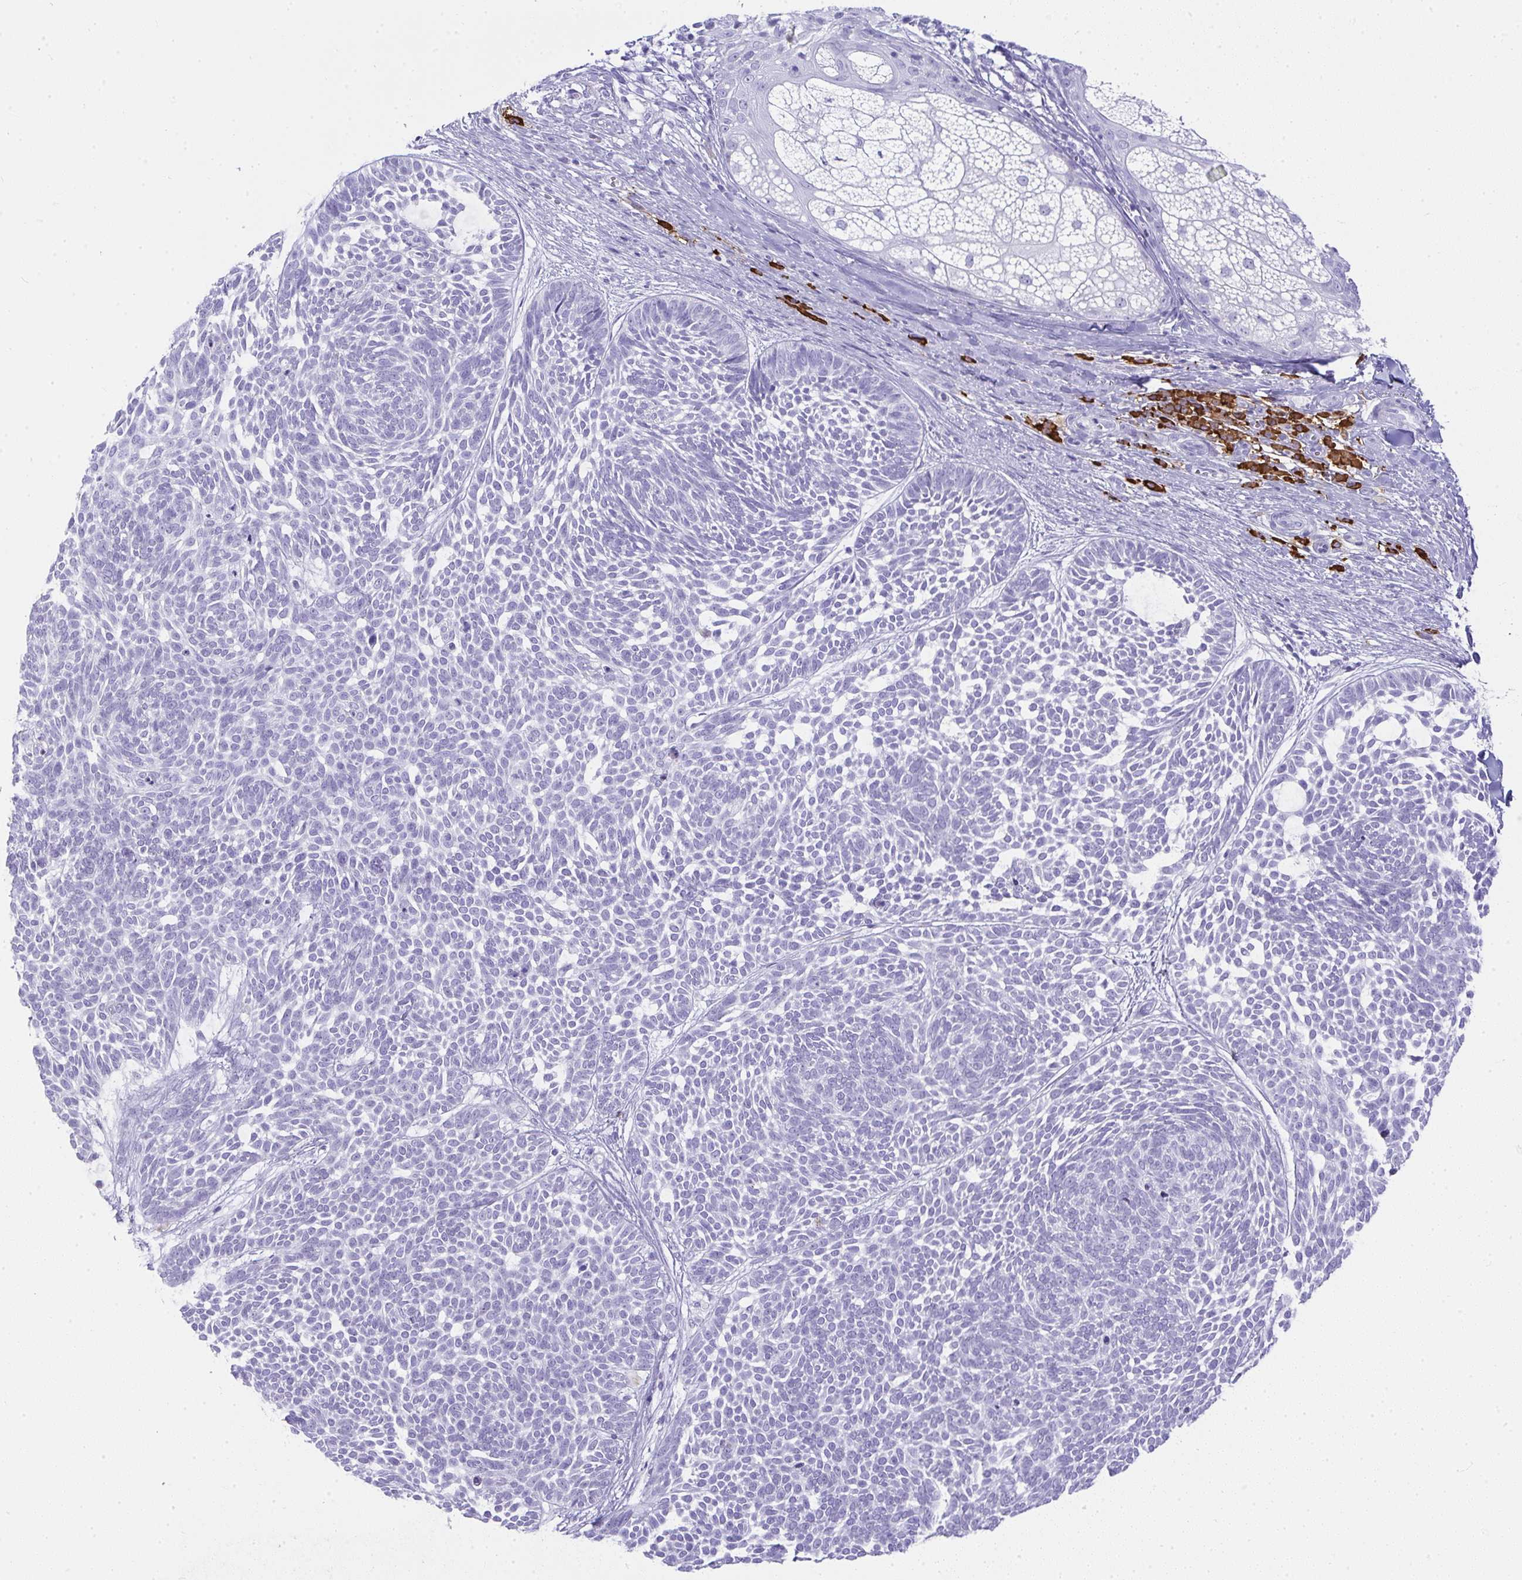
{"staining": {"intensity": "negative", "quantity": "none", "location": "none"}, "tissue": "skin cancer", "cell_type": "Tumor cells", "image_type": "cancer", "snomed": [{"axis": "morphology", "description": "Basal cell carcinoma"}, {"axis": "topography", "description": "Skin"}, {"axis": "topography", "description": "Skin of trunk"}], "caption": "Protein analysis of skin cancer exhibits no significant positivity in tumor cells.", "gene": "CDADC1", "patient": {"sex": "male", "age": 74}}